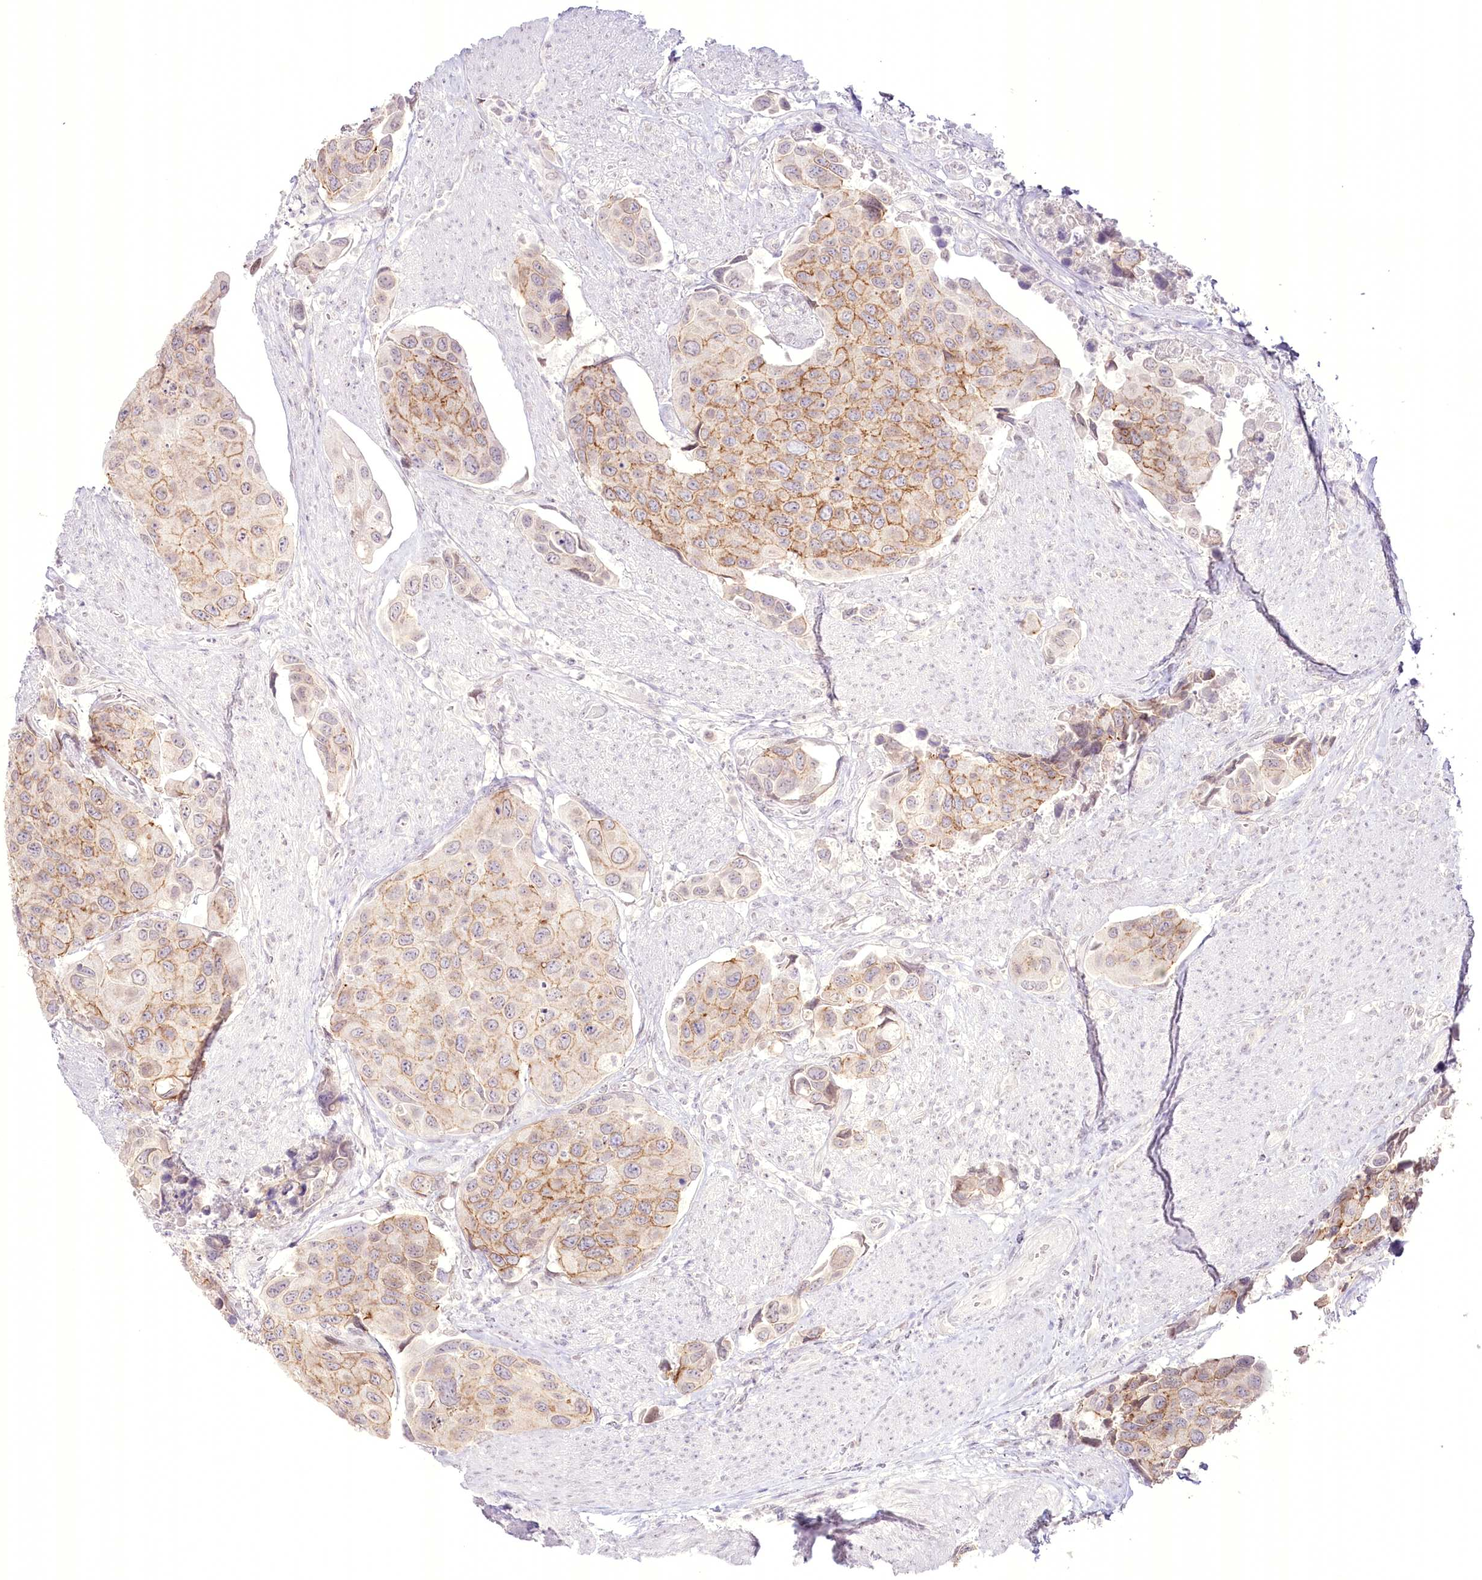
{"staining": {"intensity": "moderate", "quantity": "25%-75%", "location": "cytoplasmic/membranous"}, "tissue": "urothelial cancer", "cell_type": "Tumor cells", "image_type": "cancer", "snomed": [{"axis": "morphology", "description": "Urothelial carcinoma, High grade"}, {"axis": "topography", "description": "Urinary bladder"}], "caption": "Human urothelial cancer stained for a protein (brown) exhibits moderate cytoplasmic/membranous positive staining in about 25%-75% of tumor cells.", "gene": "SLC39A10", "patient": {"sex": "male", "age": 74}}